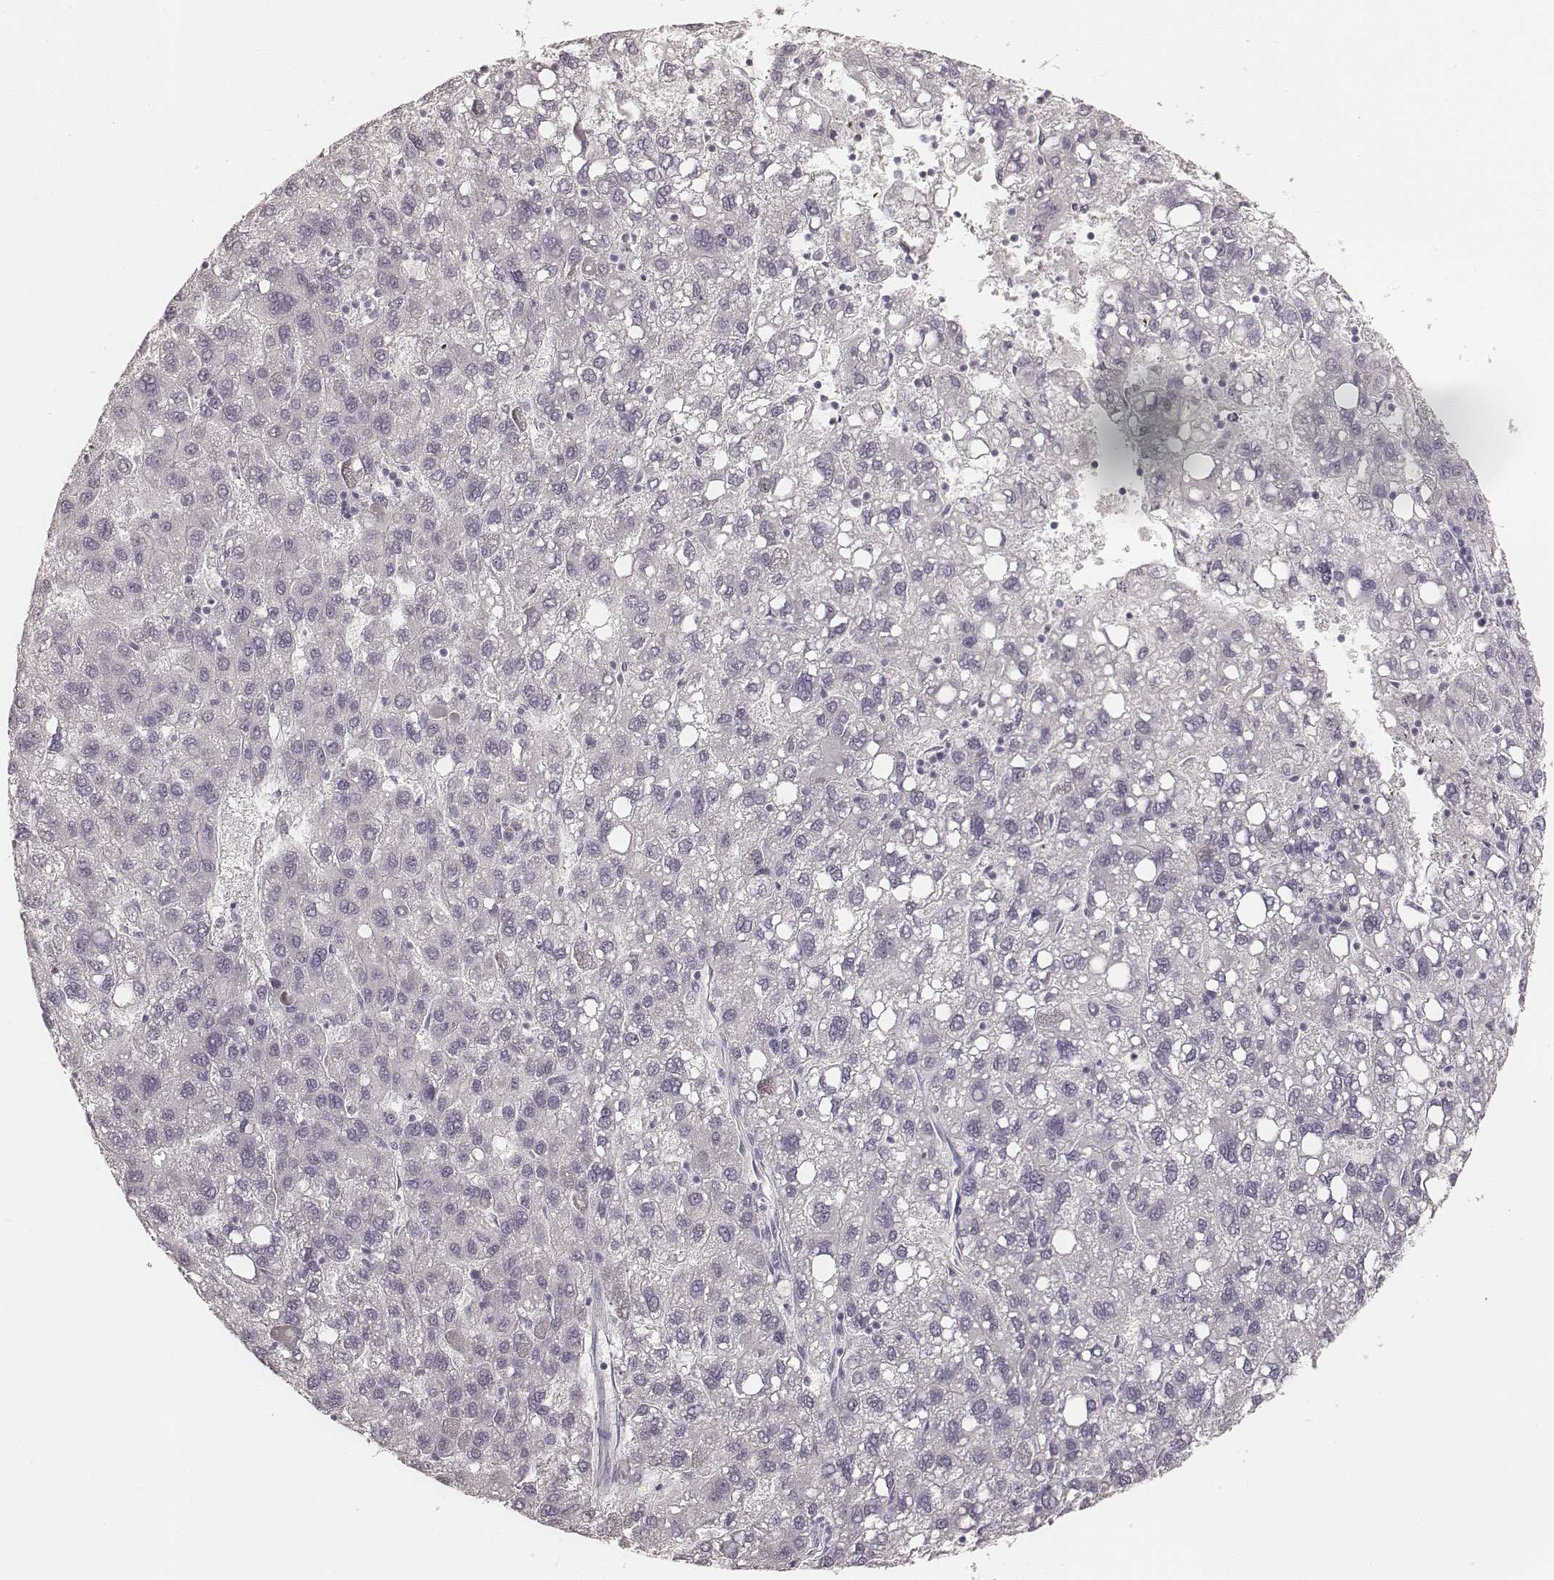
{"staining": {"intensity": "negative", "quantity": "none", "location": "none"}, "tissue": "liver cancer", "cell_type": "Tumor cells", "image_type": "cancer", "snomed": [{"axis": "morphology", "description": "Carcinoma, Hepatocellular, NOS"}, {"axis": "topography", "description": "Liver"}], "caption": "Human liver hepatocellular carcinoma stained for a protein using immunohistochemistry (IHC) demonstrates no expression in tumor cells.", "gene": "TEX37", "patient": {"sex": "female", "age": 82}}